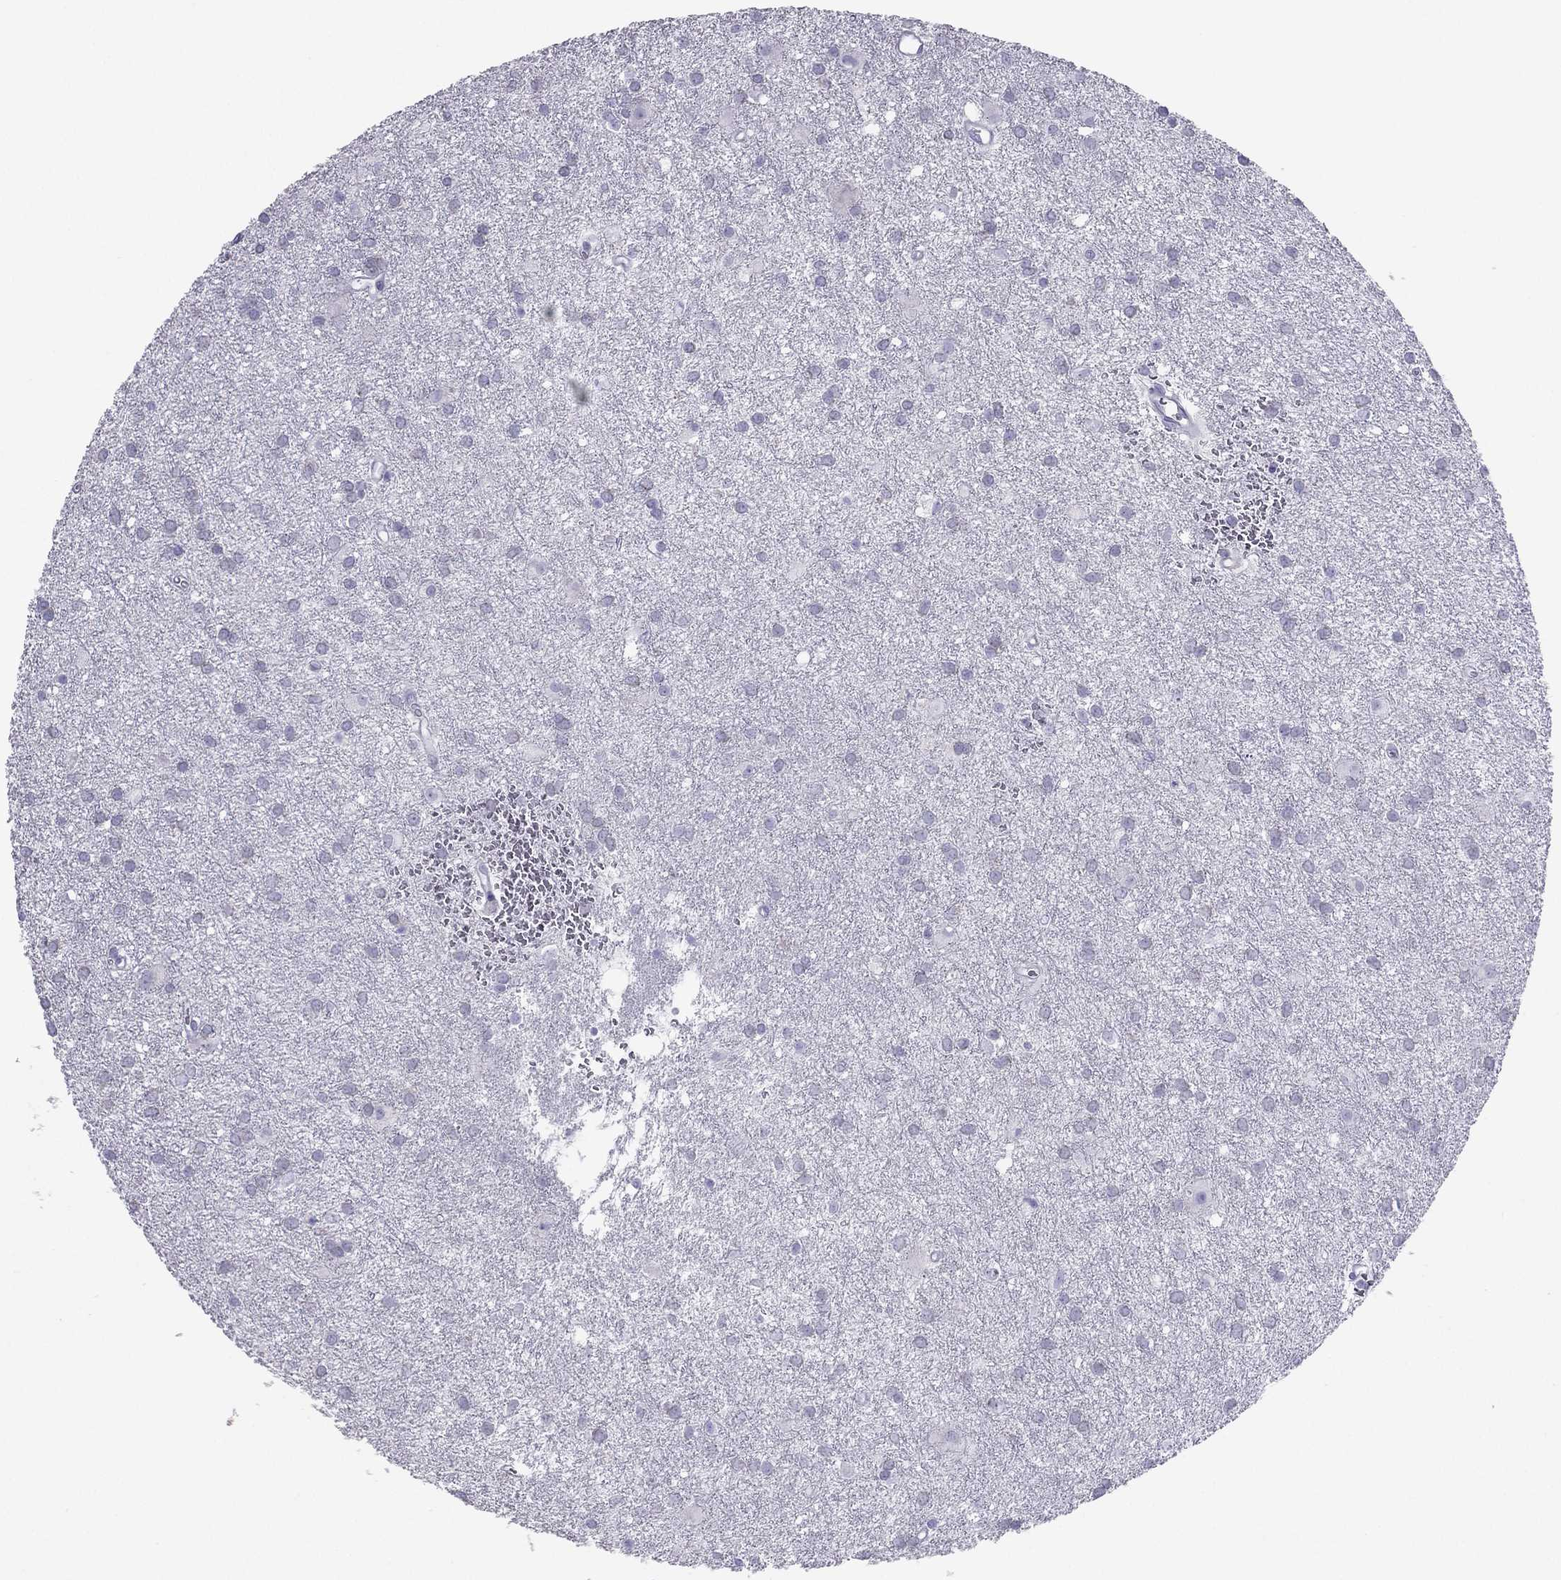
{"staining": {"intensity": "negative", "quantity": "none", "location": "none"}, "tissue": "glioma", "cell_type": "Tumor cells", "image_type": "cancer", "snomed": [{"axis": "morphology", "description": "Glioma, malignant, Low grade"}, {"axis": "topography", "description": "Brain"}], "caption": "High magnification brightfield microscopy of malignant glioma (low-grade) stained with DAB (3,3'-diaminobenzidine) (brown) and counterstained with hematoxylin (blue): tumor cells show no significant expression.", "gene": "MAEL", "patient": {"sex": "male", "age": 58}}